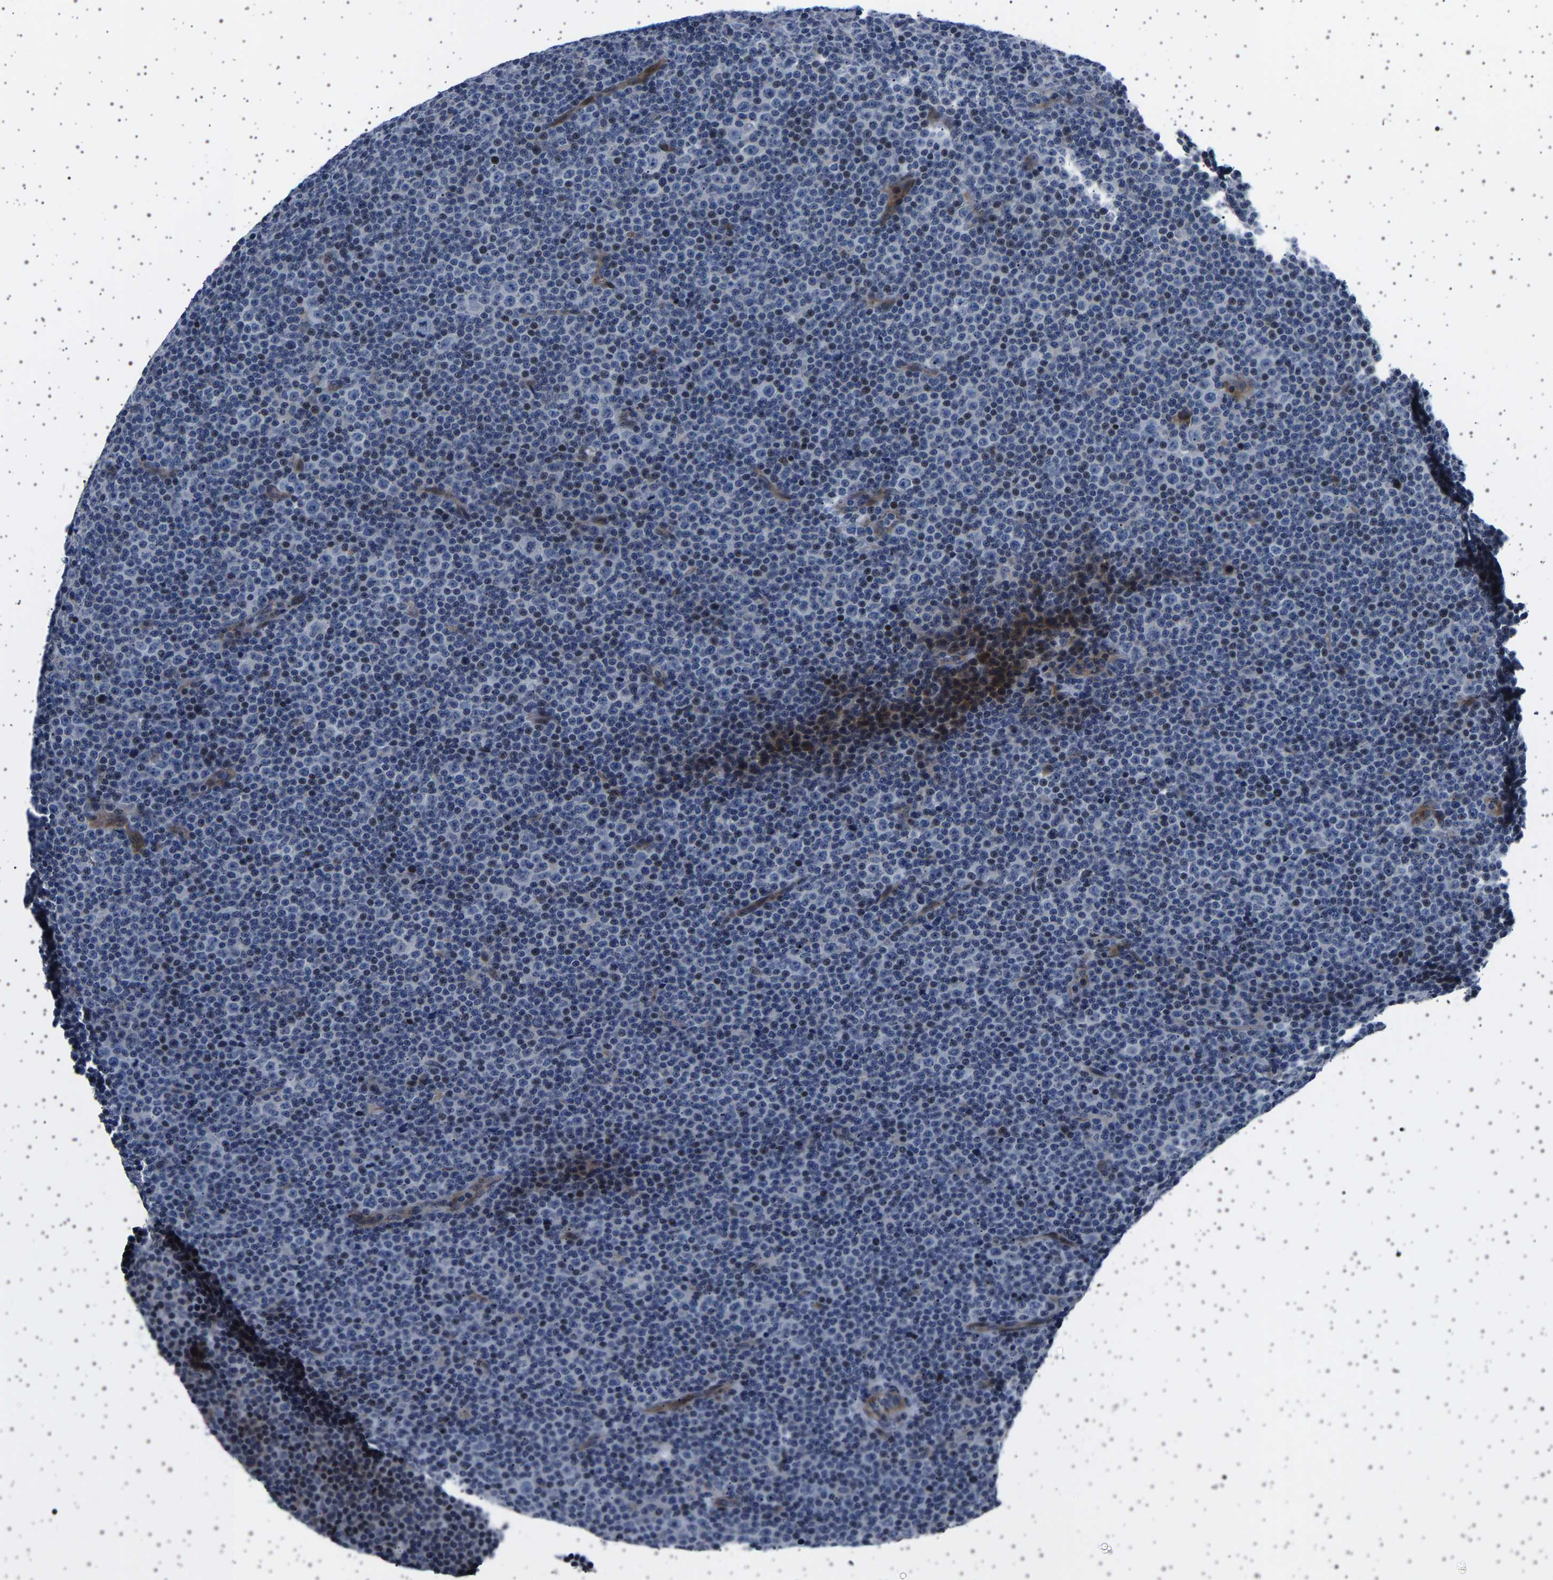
{"staining": {"intensity": "weak", "quantity": "<25%", "location": "nuclear"}, "tissue": "lymphoma", "cell_type": "Tumor cells", "image_type": "cancer", "snomed": [{"axis": "morphology", "description": "Malignant lymphoma, non-Hodgkin's type, Low grade"}, {"axis": "topography", "description": "Lymph node"}], "caption": "IHC of human lymphoma exhibits no staining in tumor cells. (Immunohistochemistry (ihc), brightfield microscopy, high magnification).", "gene": "PAK5", "patient": {"sex": "female", "age": 67}}